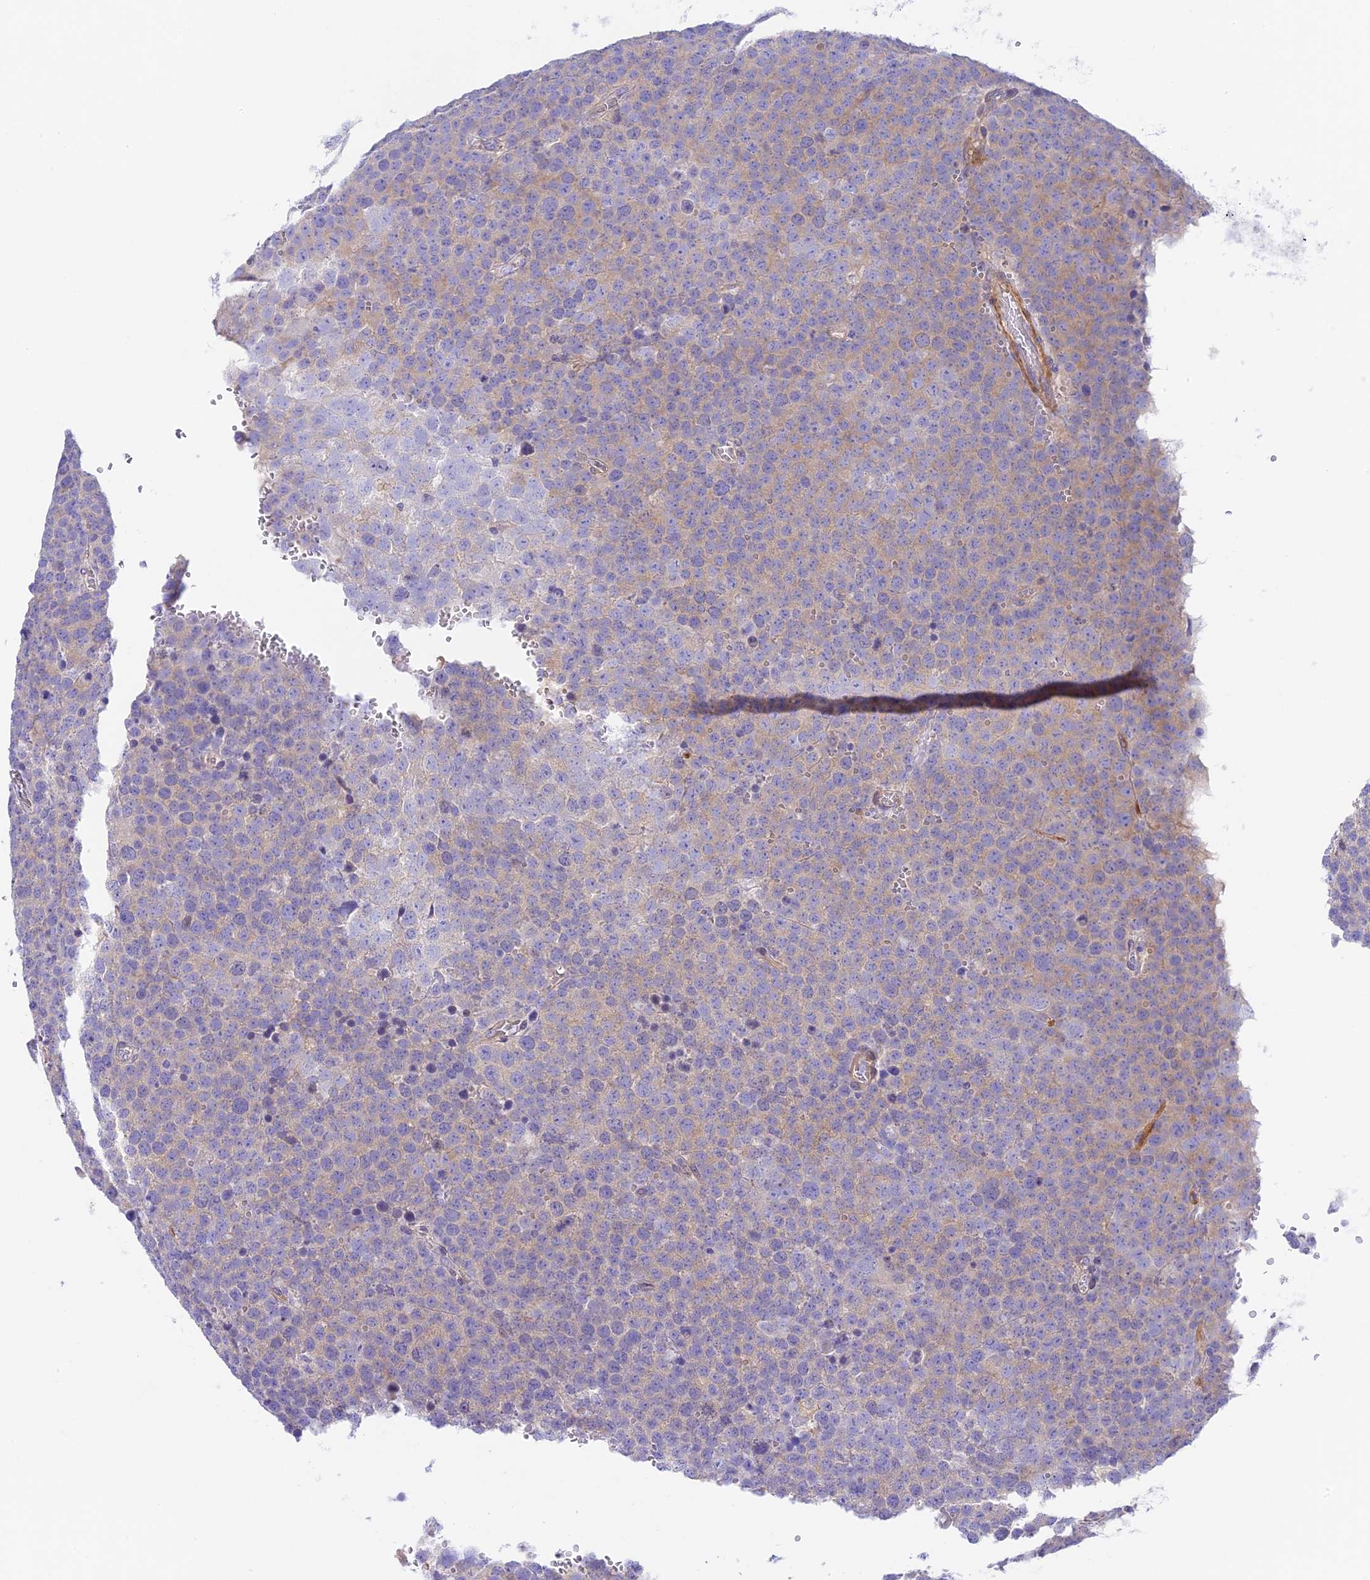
{"staining": {"intensity": "weak", "quantity": "<25%", "location": "cytoplasmic/membranous"}, "tissue": "testis cancer", "cell_type": "Tumor cells", "image_type": "cancer", "snomed": [{"axis": "morphology", "description": "Seminoma, NOS"}, {"axis": "topography", "description": "Testis"}], "caption": "A photomicrograph of testis seminoma stained for a protein exhibits no brown staining in tumor cells.", "gene": "HOMER3", "patient": {"sex": "male", "age": 71}}